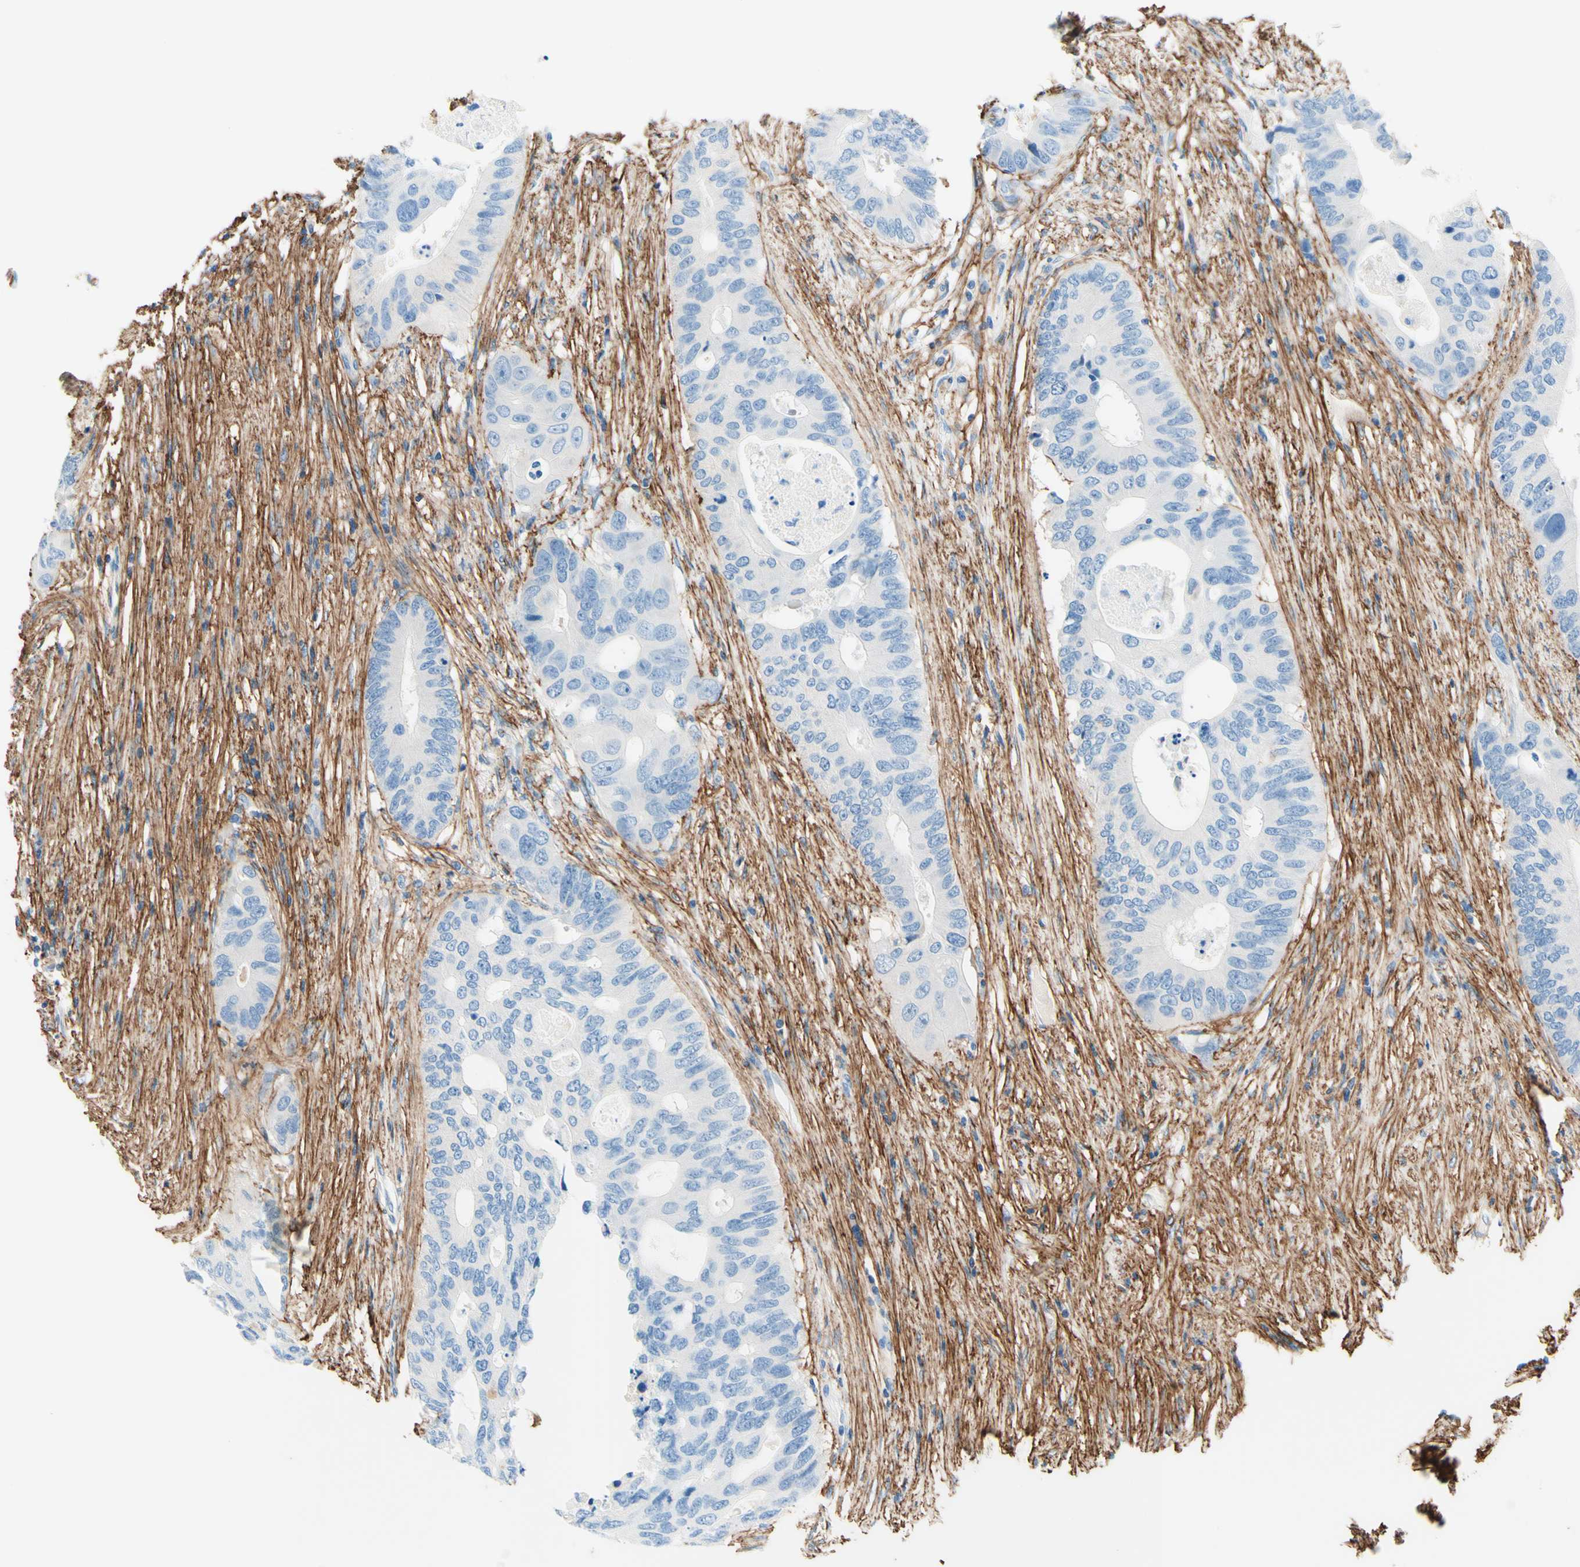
{"staining": {"intensity": "negative", "quantity": "none", "location": "none"}, "tissue": "colorectal cancer", "cell_type": "Tumor cells", "image_type": "cancer", "snomed": [{"axis": "morphology", "description": "Adenocarcinoma, NOS"}, {"axis": "topography", "description": "Colon"}], "caption": "The histopathology image exhibits no staining of tumor cells in colorectal cancer.", "gene": "MFAP5", "patient": {"sex": "male", "age": 71}}